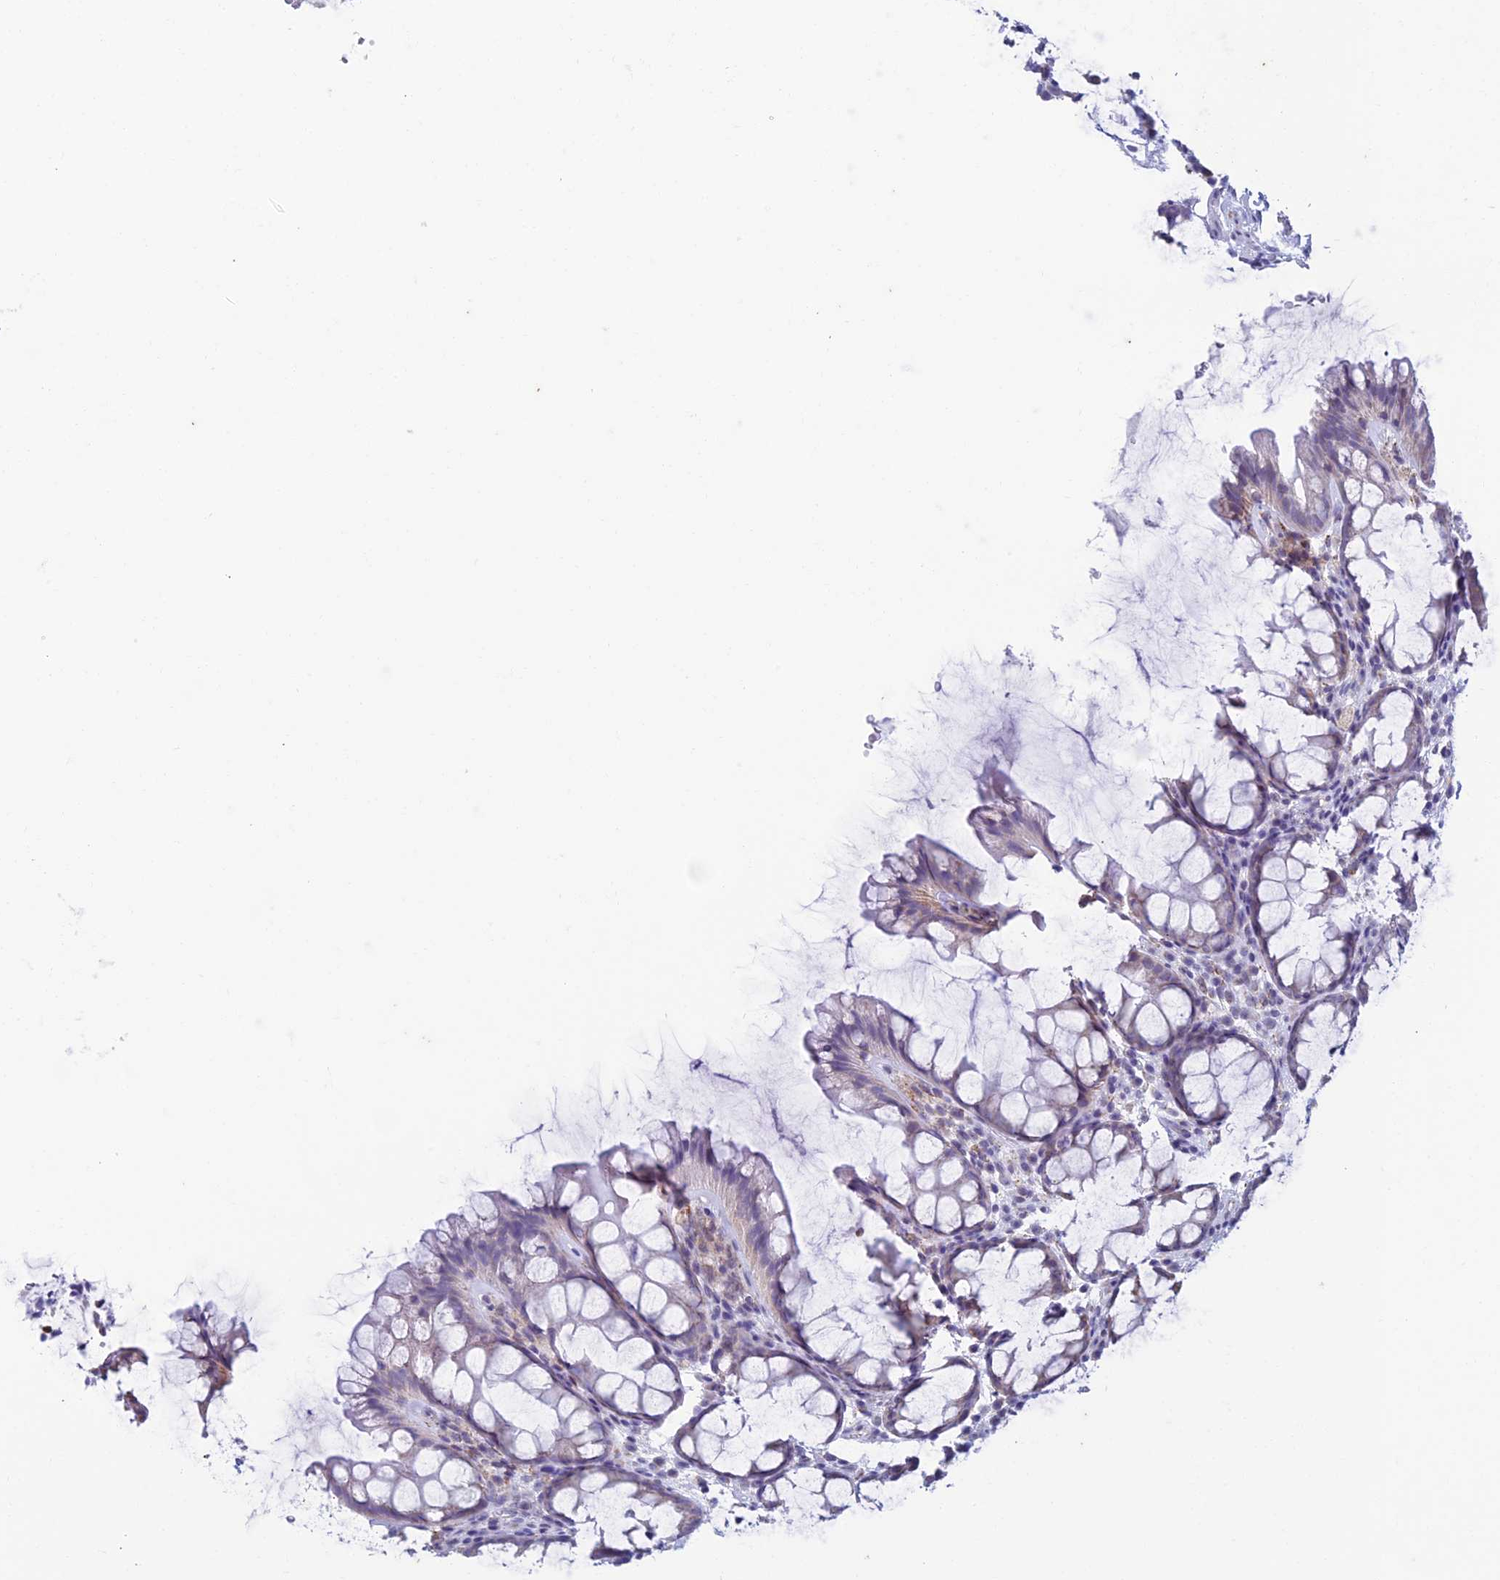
{"staining": {"intensity": "negative", "quantity": "none", "location": "none"}, "tissue": "colon", "cell_type": "Endothelial cells", "image_type": "normal", "snomed": [{"axis": "morphology", "description": "Normal tissue, NOS"}, {"axis": "topography", "description": "Colon"}], "caption": "Micrograph shows no protein staining in endothelial cells of benign colon.", "gene": "ZNG1A", "patient": {"sex": "female", "age": 82}}